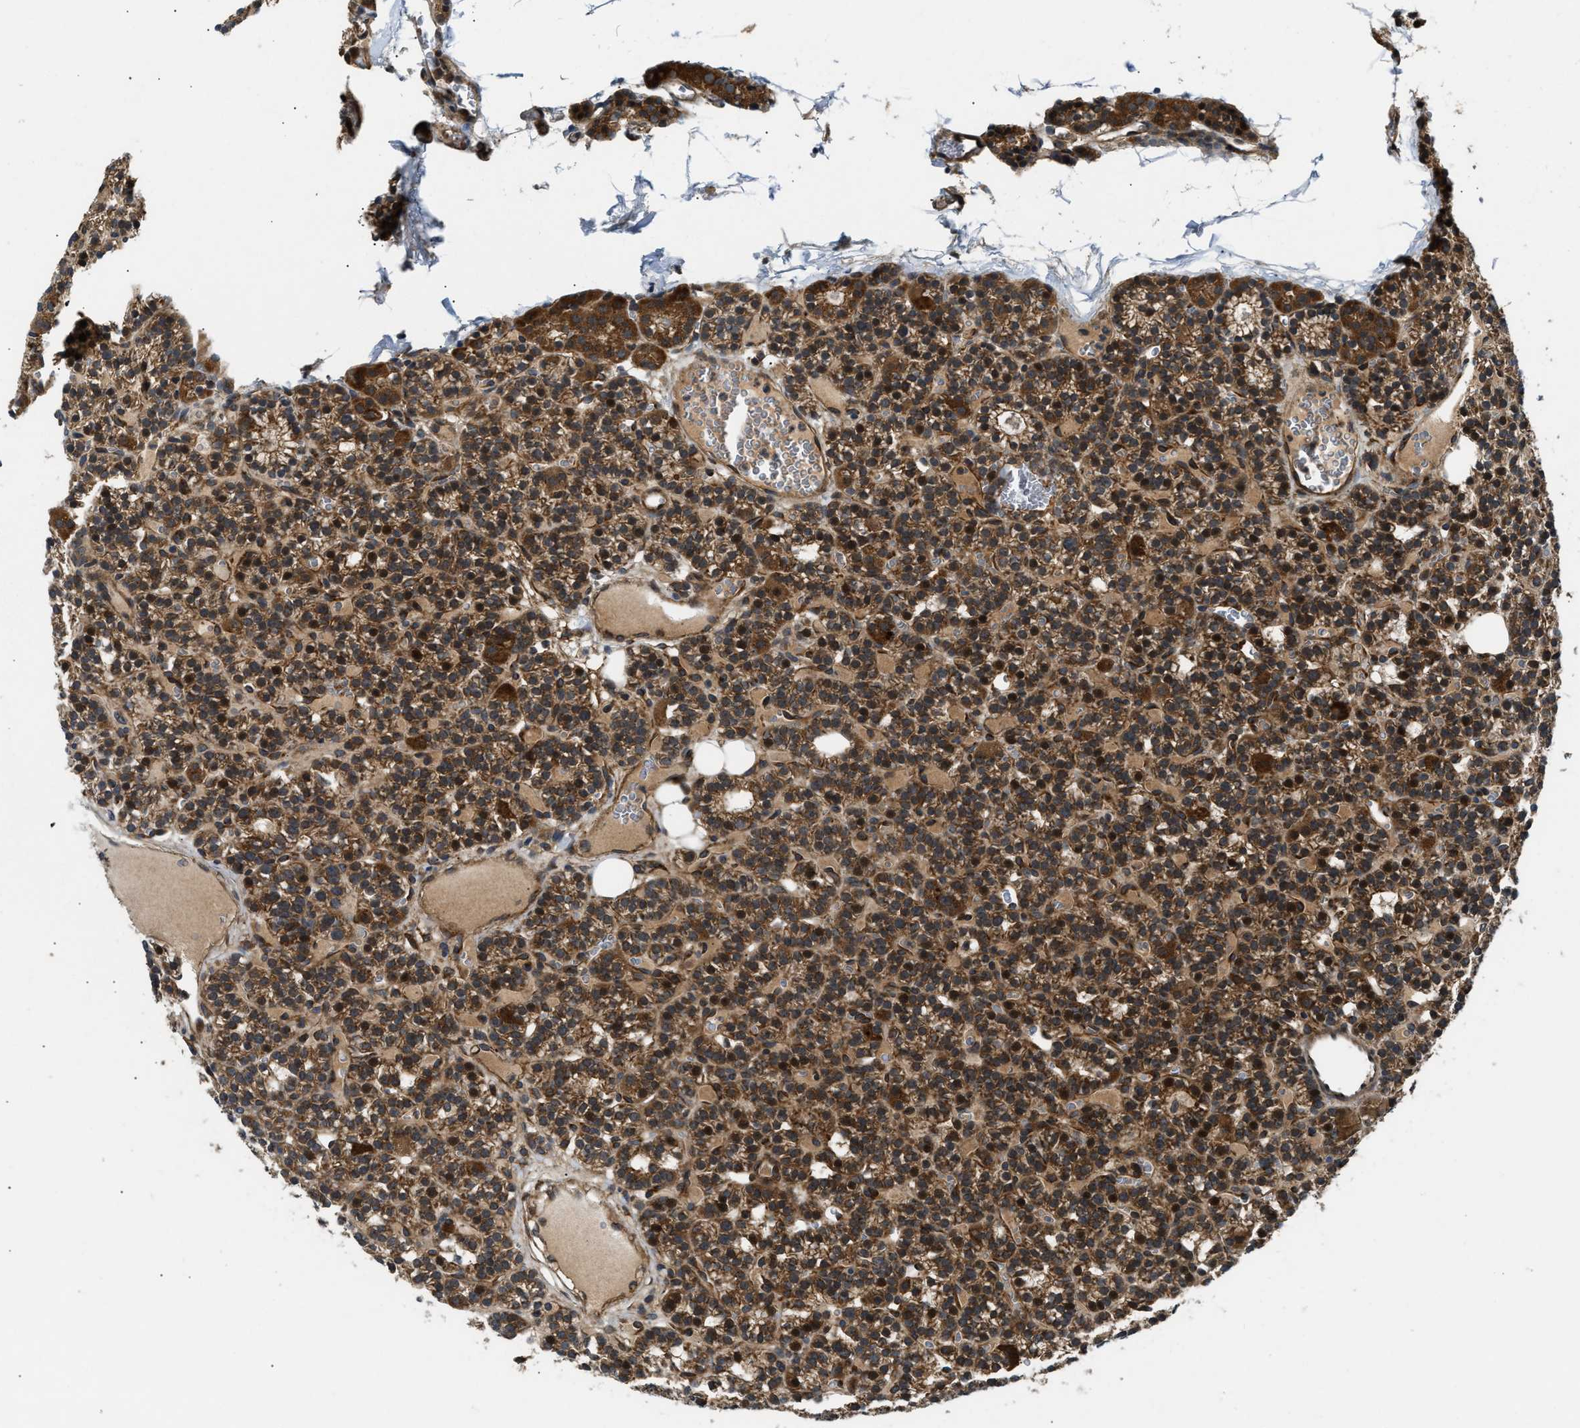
{"staining": {"intensity": "moderate", "quantity": ">75%", "location": "cytoplasmic/membranous"}, "tissue": "parathyroid gland", "cell_type": "Glandular cells", "image_type": "normal", "snomed": [{"axis": "morphology", "description": "Normal tissue, NOS"}, {"axis": "morphology", "description": "Adenoma, NOS"}, {"axis": "topography", "description": "Parathyroid gland"}], "caption": "An IHC photomicrograph of benign tissue is shown. Protein staining in brown shows moderate cytoplasmic/membranous positivity in parathyroid gland within glandular cells. Nuclei are stained in blue.", "gene": "PNPLA8", "patient": {"sex": "female", "age": 58}}